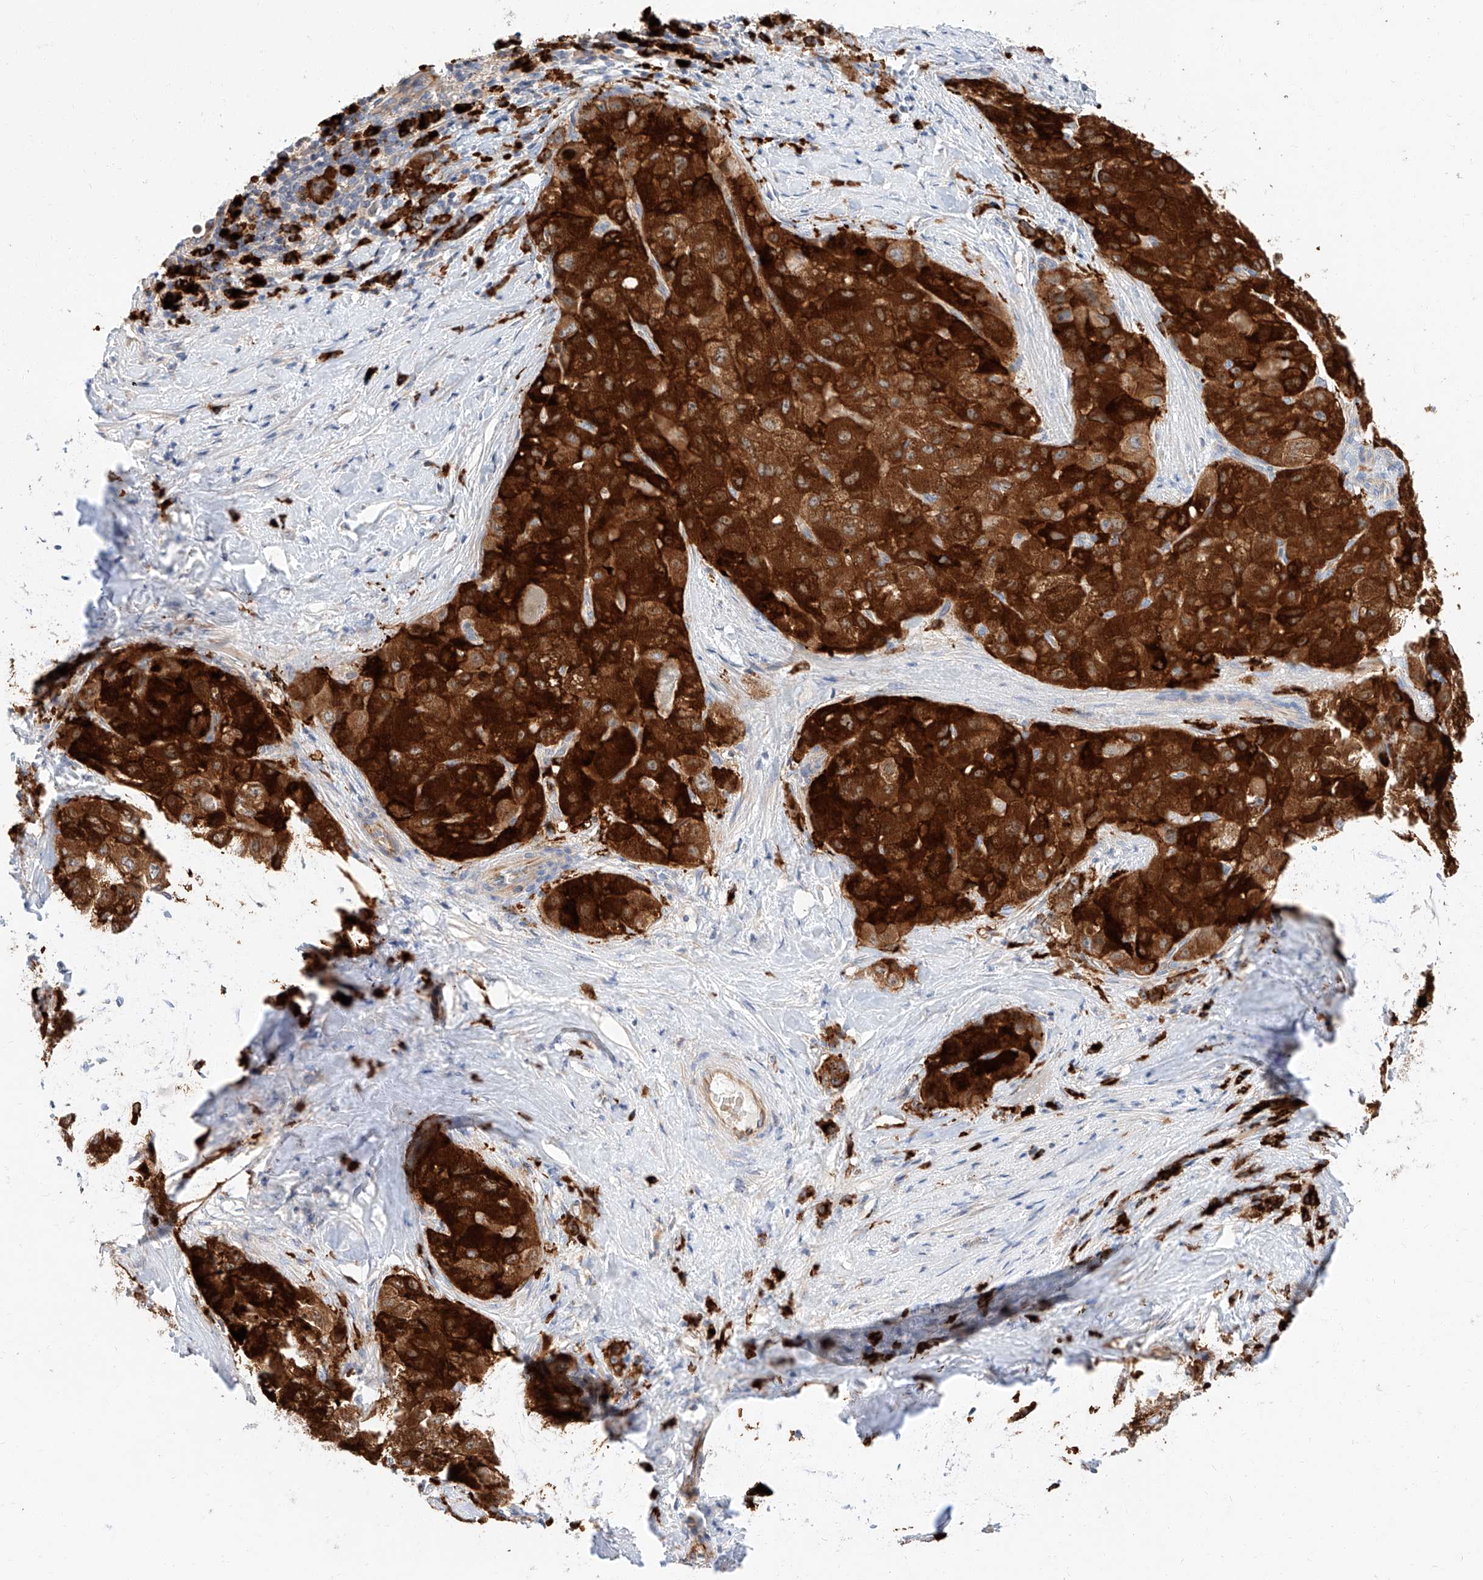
{"staining": {"intensity": "strong", "quantity": ">75%", "location": "cytoplasmic/membranous"}, "tissue": "liver cancer", "cell_type": "Tumor cells", "image_type": "cancer", "snomed": [{"axis": "morphology", "description": "Carcinoma, Hepatocellular, NOS"}, {"axis": "topography", "description": "Liver"}], "caption": "Immunohistochemistry of liver cancer (hepatocellular carcinoma) exhibits high levels of strong cytoplasmic/membranous positivity in about >75% of tumor cells.", "gene": "GLMN", "patient": {"sex": "male", "age": 80}}